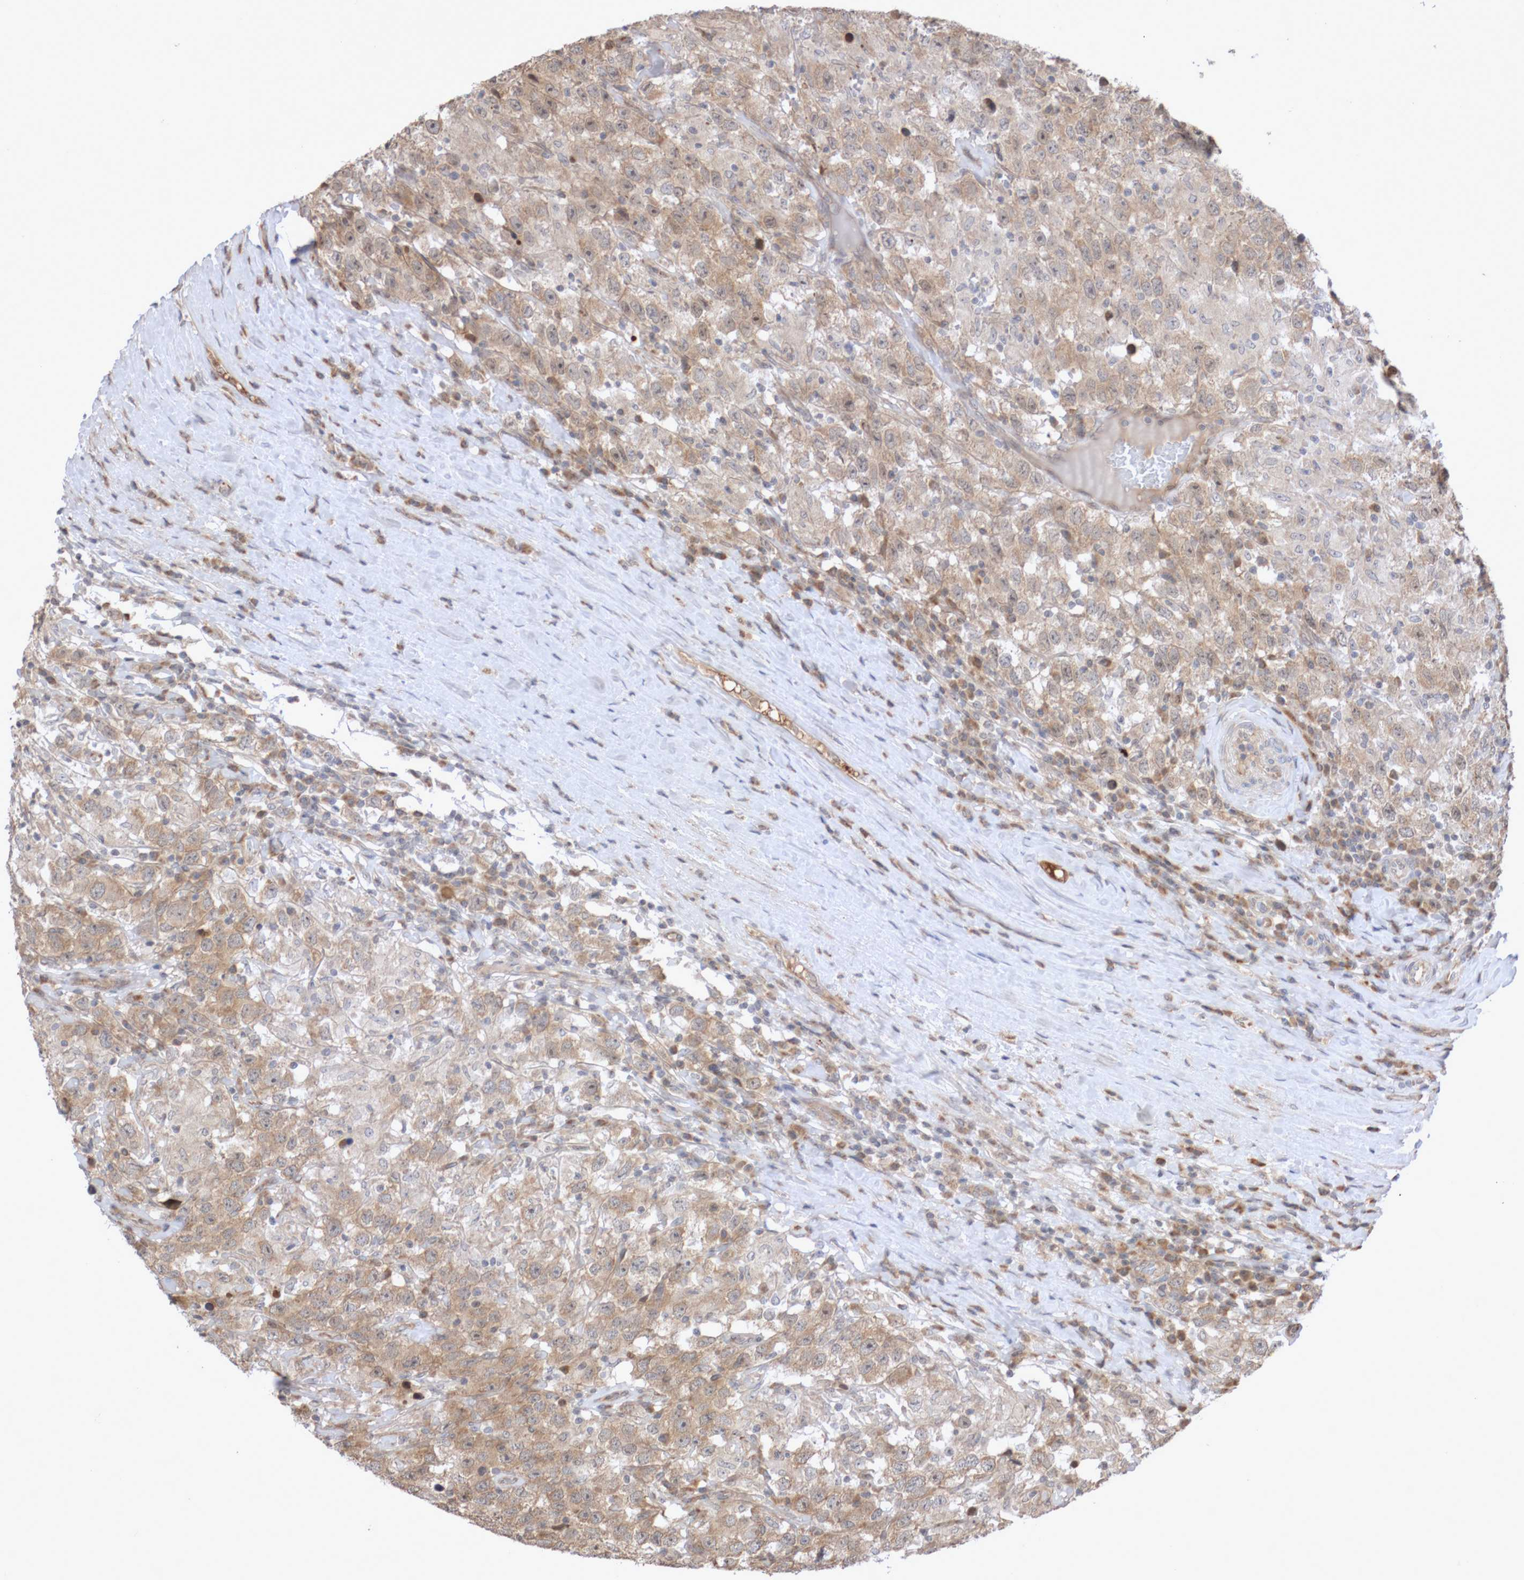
{"staining": {"intensity": "moderate", "quantity": ">75%", "location": "cytoplasmic/membranous"}, "tissue": "testis cancer", "cell_type": "Tumor cells", "image_type": "cancer", "snomed": [{"axis": "morphology", "description": "Seminoma, NOS"}, {"axis": "topography", "description": "Testis"}], "caption": "The immunohistochemical stain labels moderate cytoplasmic/membranous positivity in tumor cells of testis seminoma tissue.", "gene": "DPH7", "patient": {"sex": "male", "age": 41}}